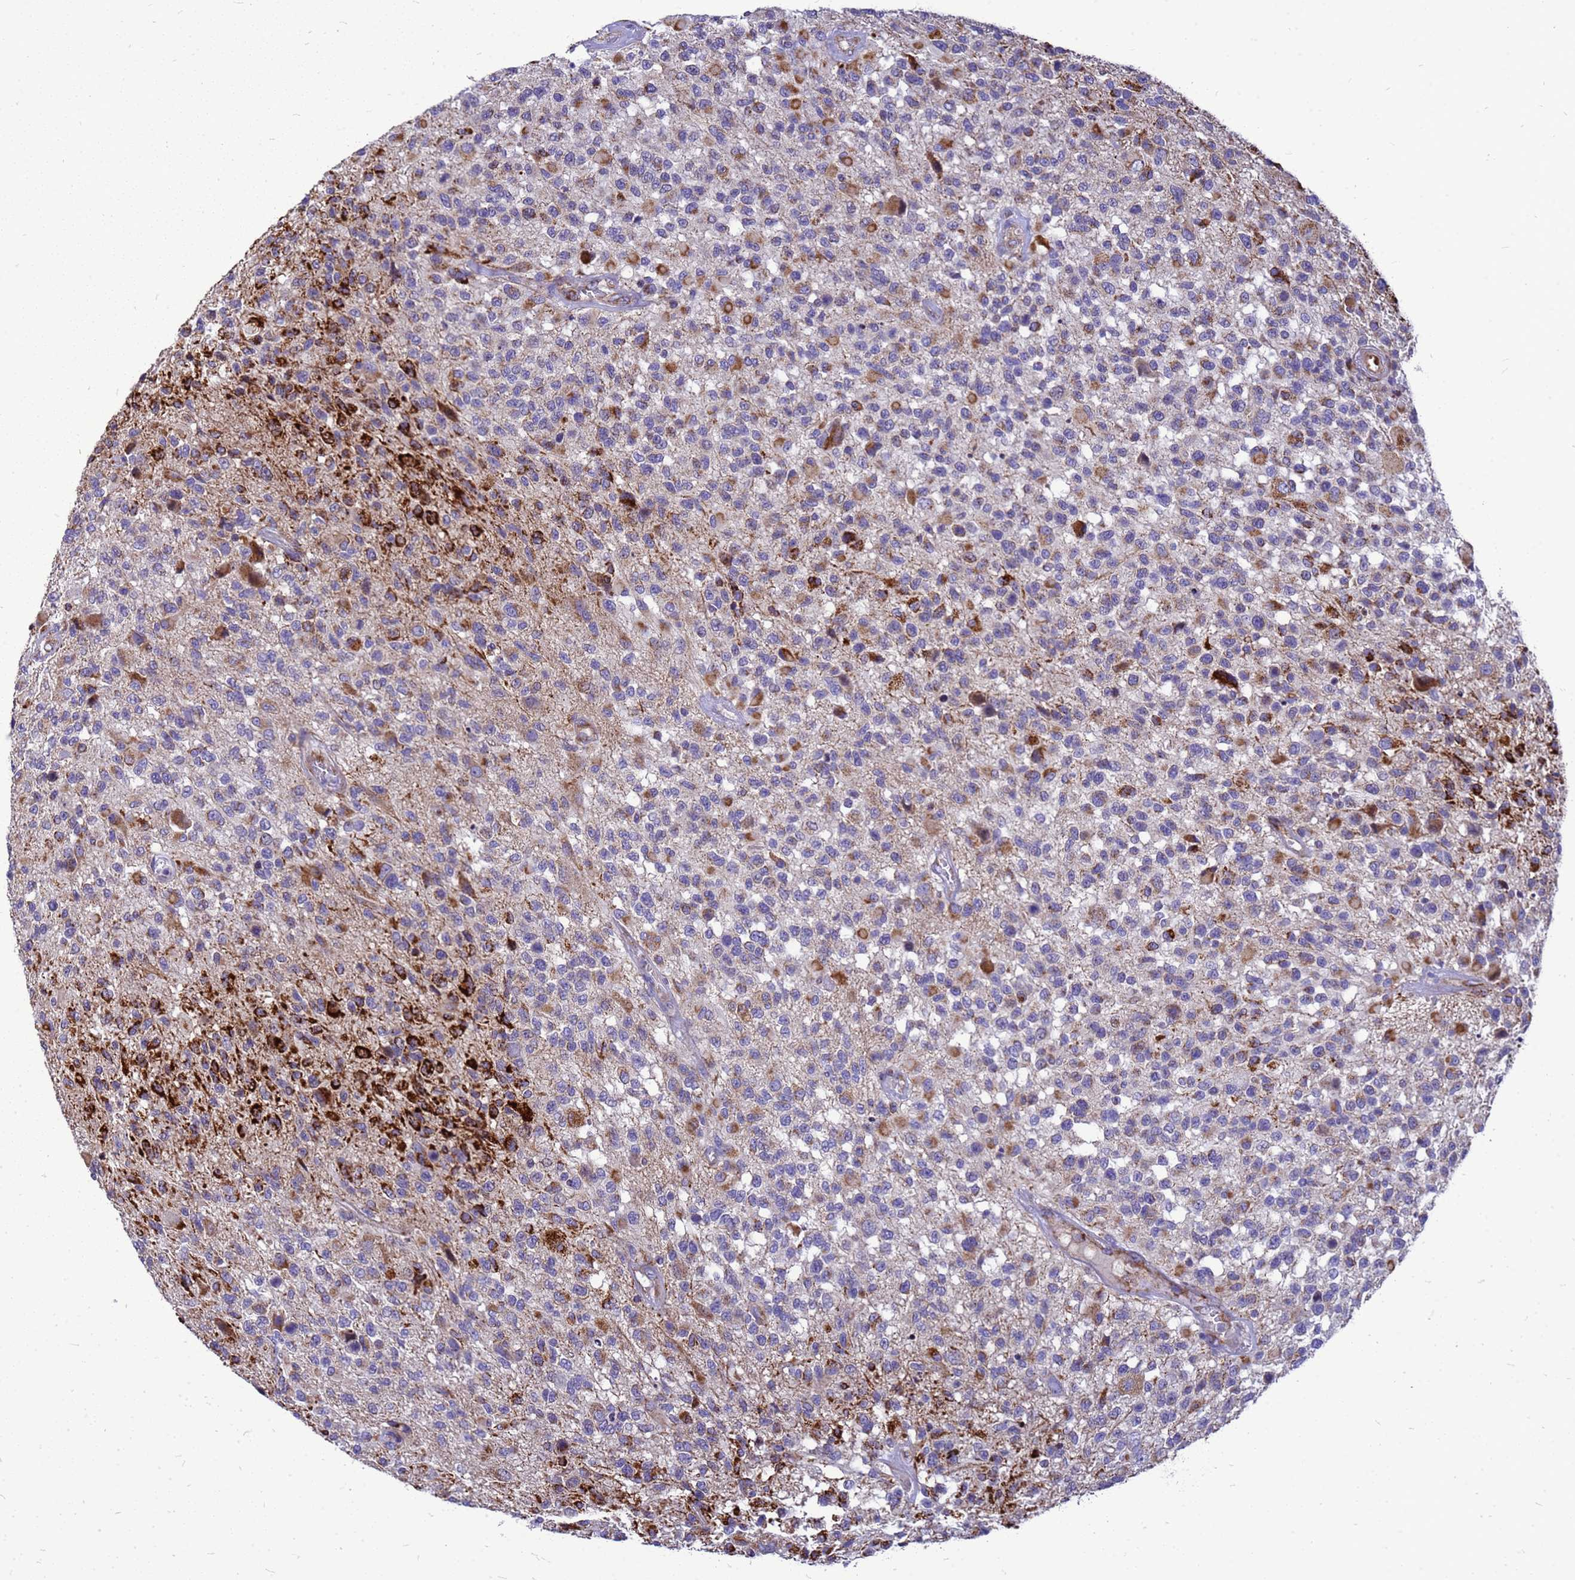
{"staining": {"intensity": "moderate", "quantity": "25%-75%", "location": "cytoplasmic/membranous"}, "tissue": "glioma", "cell_type": "Tumor cells", "image_type": "cancer", "snomed": [{"axis": "morphology", "description": "Glioma, malignant, High grade"}, {"axis": "morphology", "description": "Glioblastoma, NOS"}, {"axis": "topography", "description": "Brain"}], "caption": "Brown immunohistochemical staining in human glioma displays moderate cytoplasmic/membranous positivity in about 25%-75% of tumor cells.", "gene": "CMC4", "patient": {"sex": "male", "age": 60}}